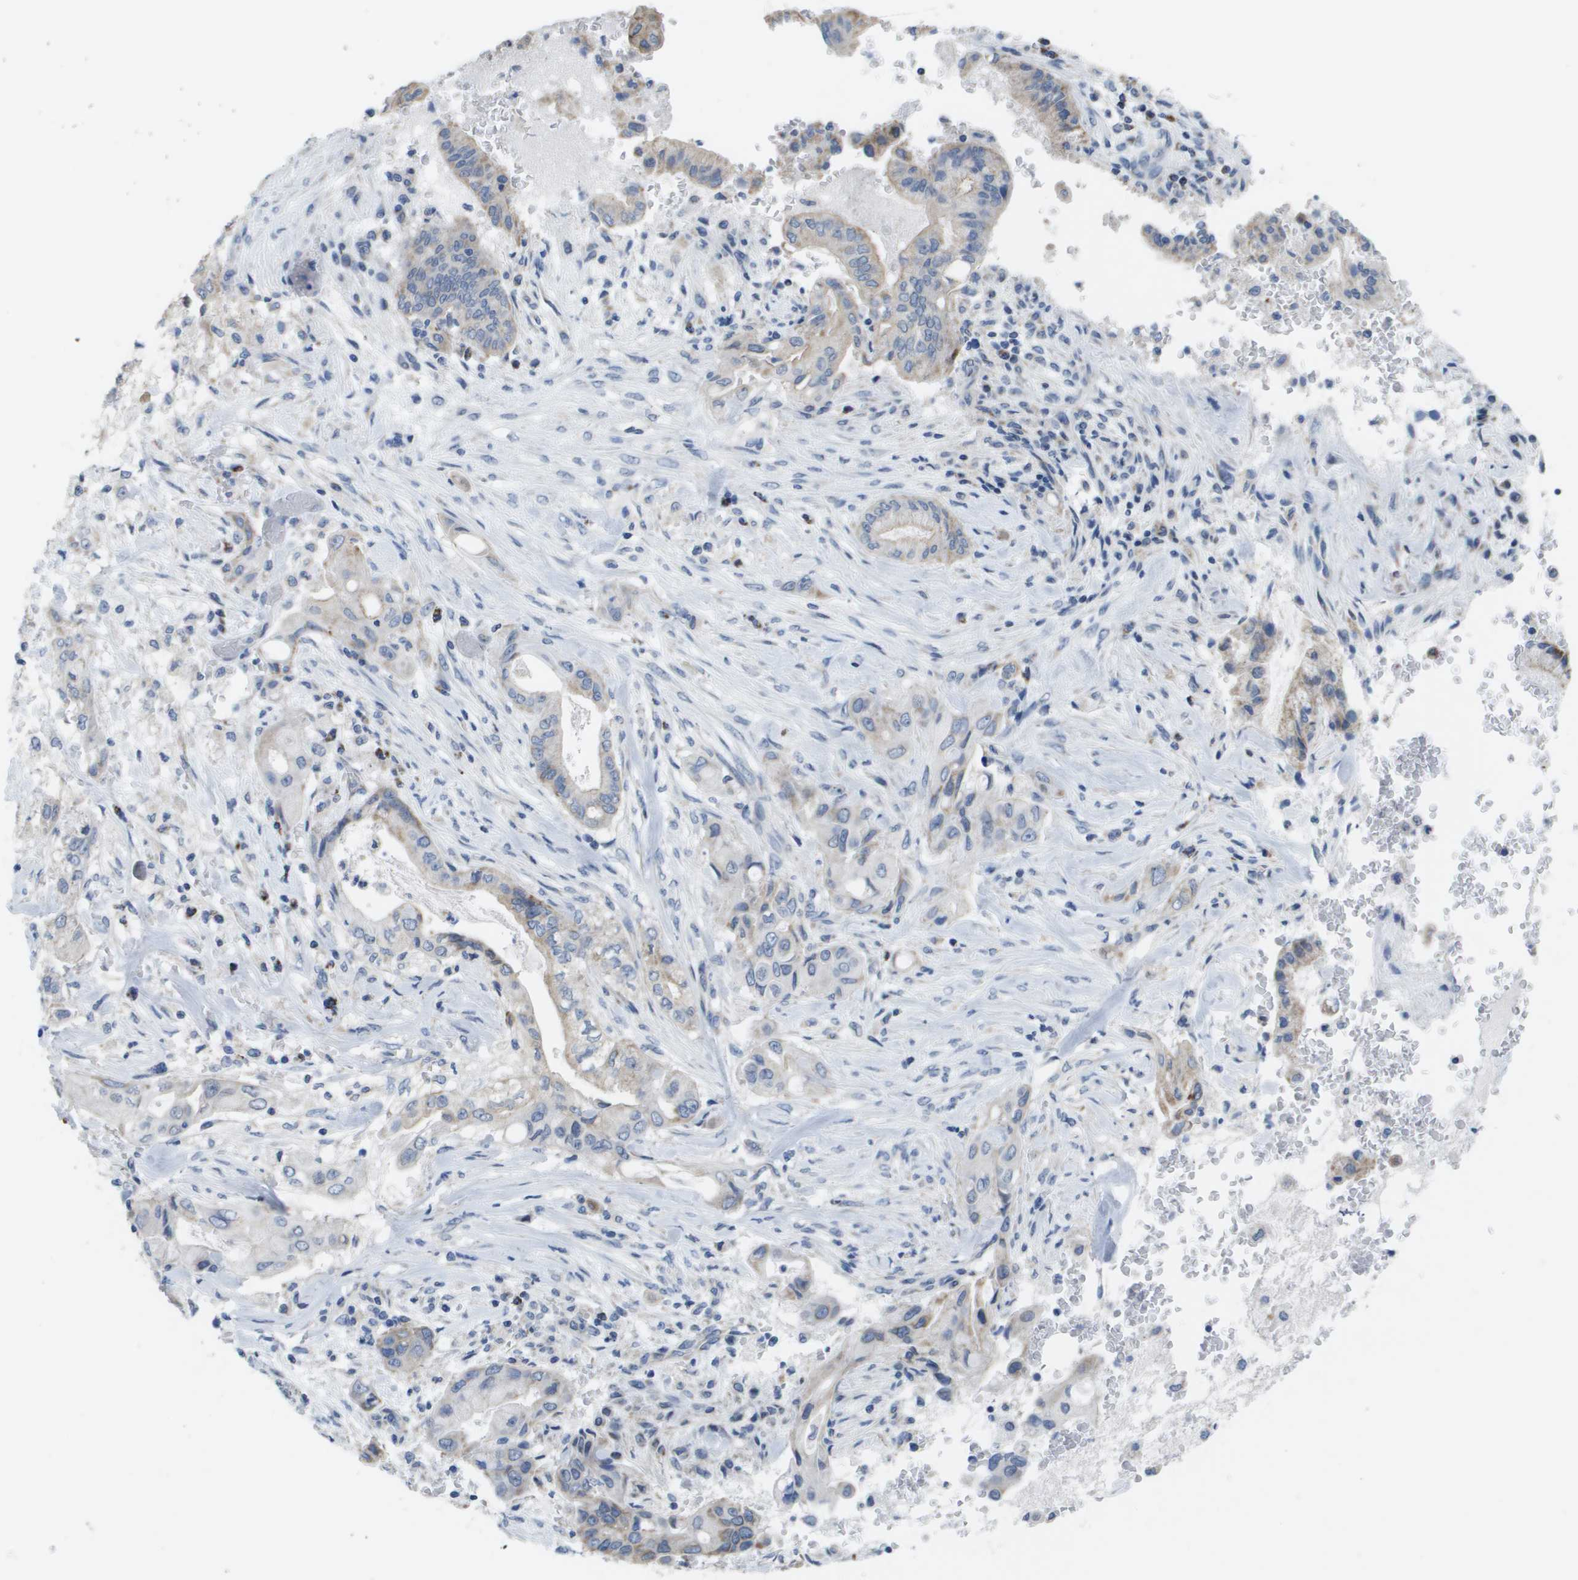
{"staining": {"intensity": "moderate", "quantity": "<25%", "location": "cytoplasmic/membranous"}, "tissue": "pancreatic cancer", "cell_type": "Tumor cells", "image_type": "cancer", "snomed": [{"axis": "morphology", "description": "Adenocarcinoma, NOS"}, {"axis": "topography", "description": "Pancreas"}], "caption": "Immunohistochemical staining of human pancreatic adenocarcinoma reveals low levels of moderate cytoplasmic/membranous protein expression in approximately <25% of tumor cells.", "gene": "TMEM223", "patient": {"sex": "female", "age": 73}}